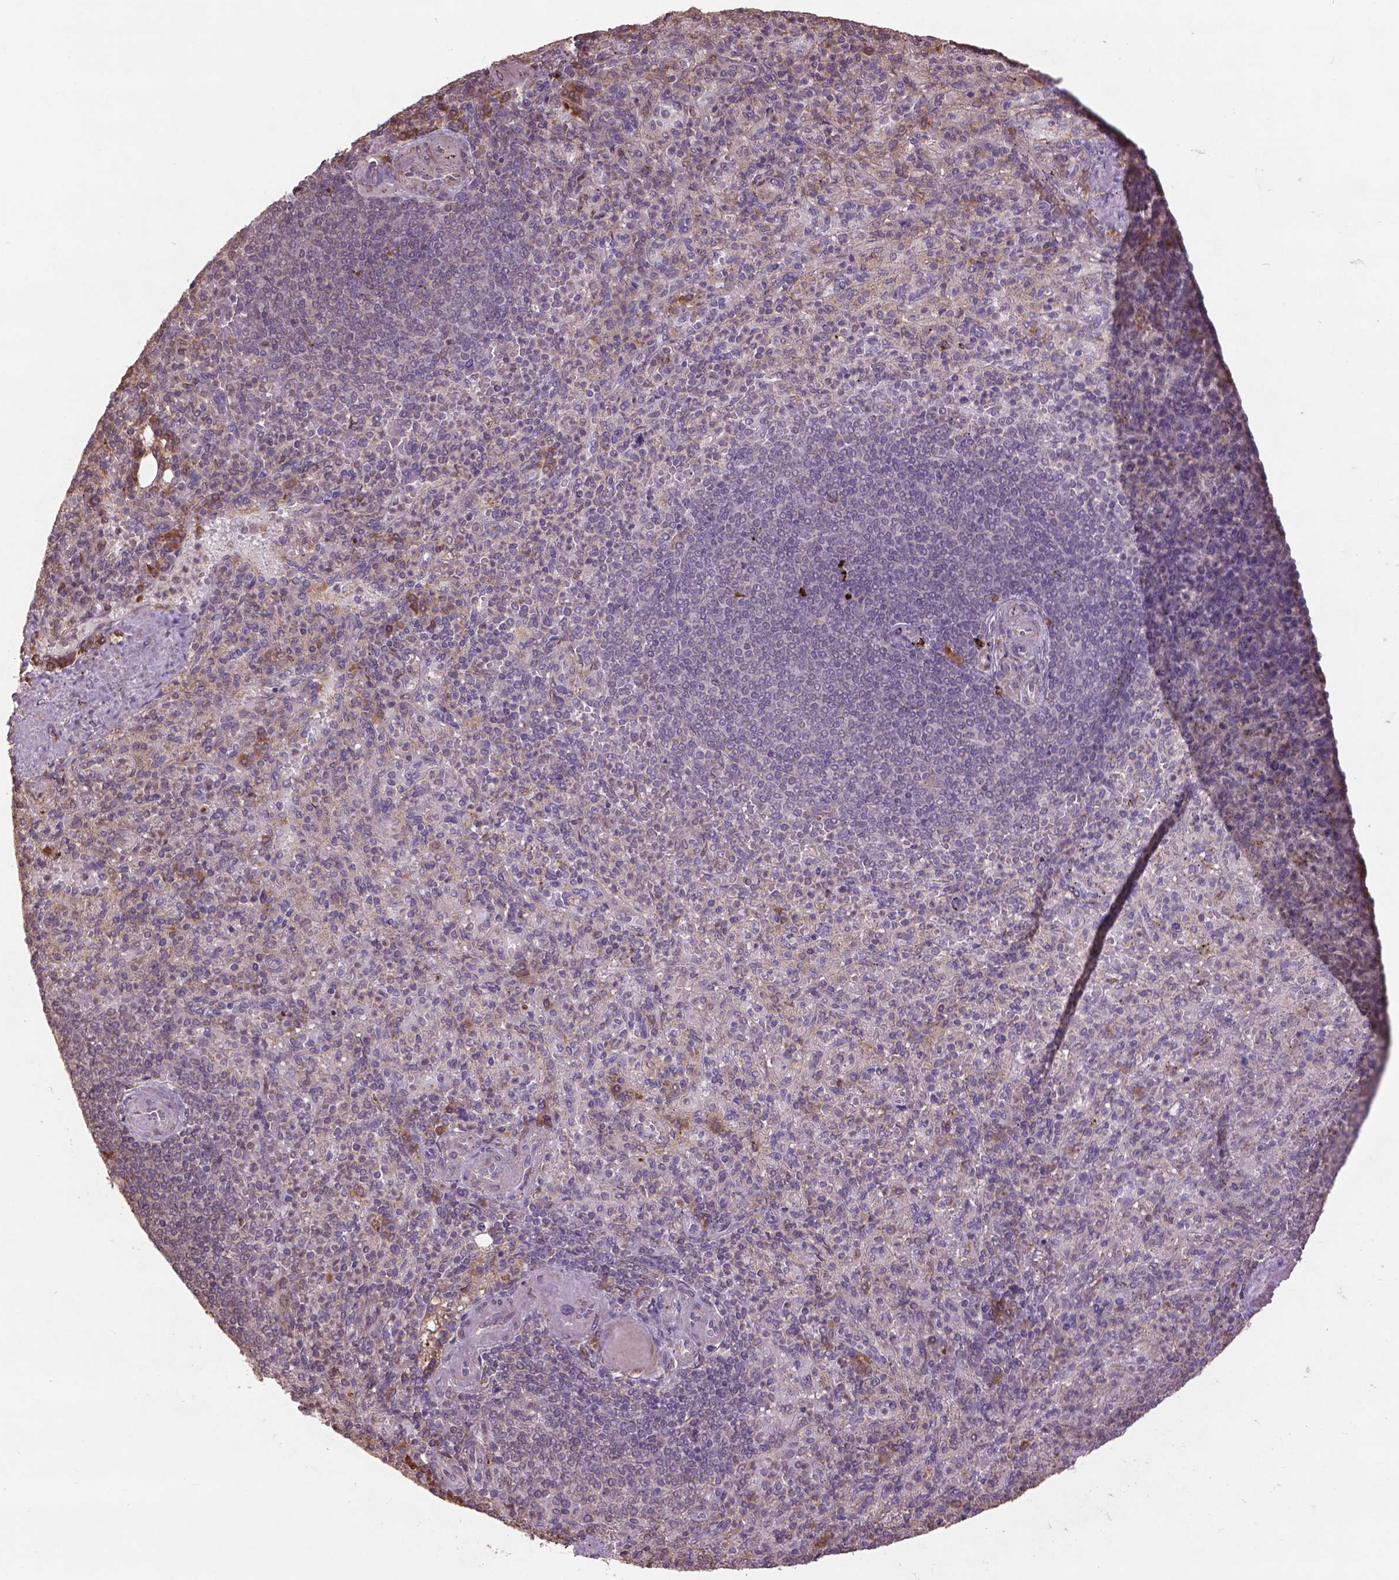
{"staining": {"intensity": "negative", "quantity": "none", "location": "none"}, "tissue": "spleen", "cell_type": "Cells in red pulp", "image_type": "normal", "snomed": [{"axis": "morphology", "description": "Normal tissue, NOS"}, {"axis": "topography", "description": "Spleen"}], "caption": "The image shows no staining of cells in red pulp in unremarkable spleen. The staining was performed using DAB to visualize the protein expression in brown, while the nuclei were stained in blue with hematoxylin (Magnification: 20x).", "gene": "GAS1", "patient": {"sex": "female", "age": 74}}